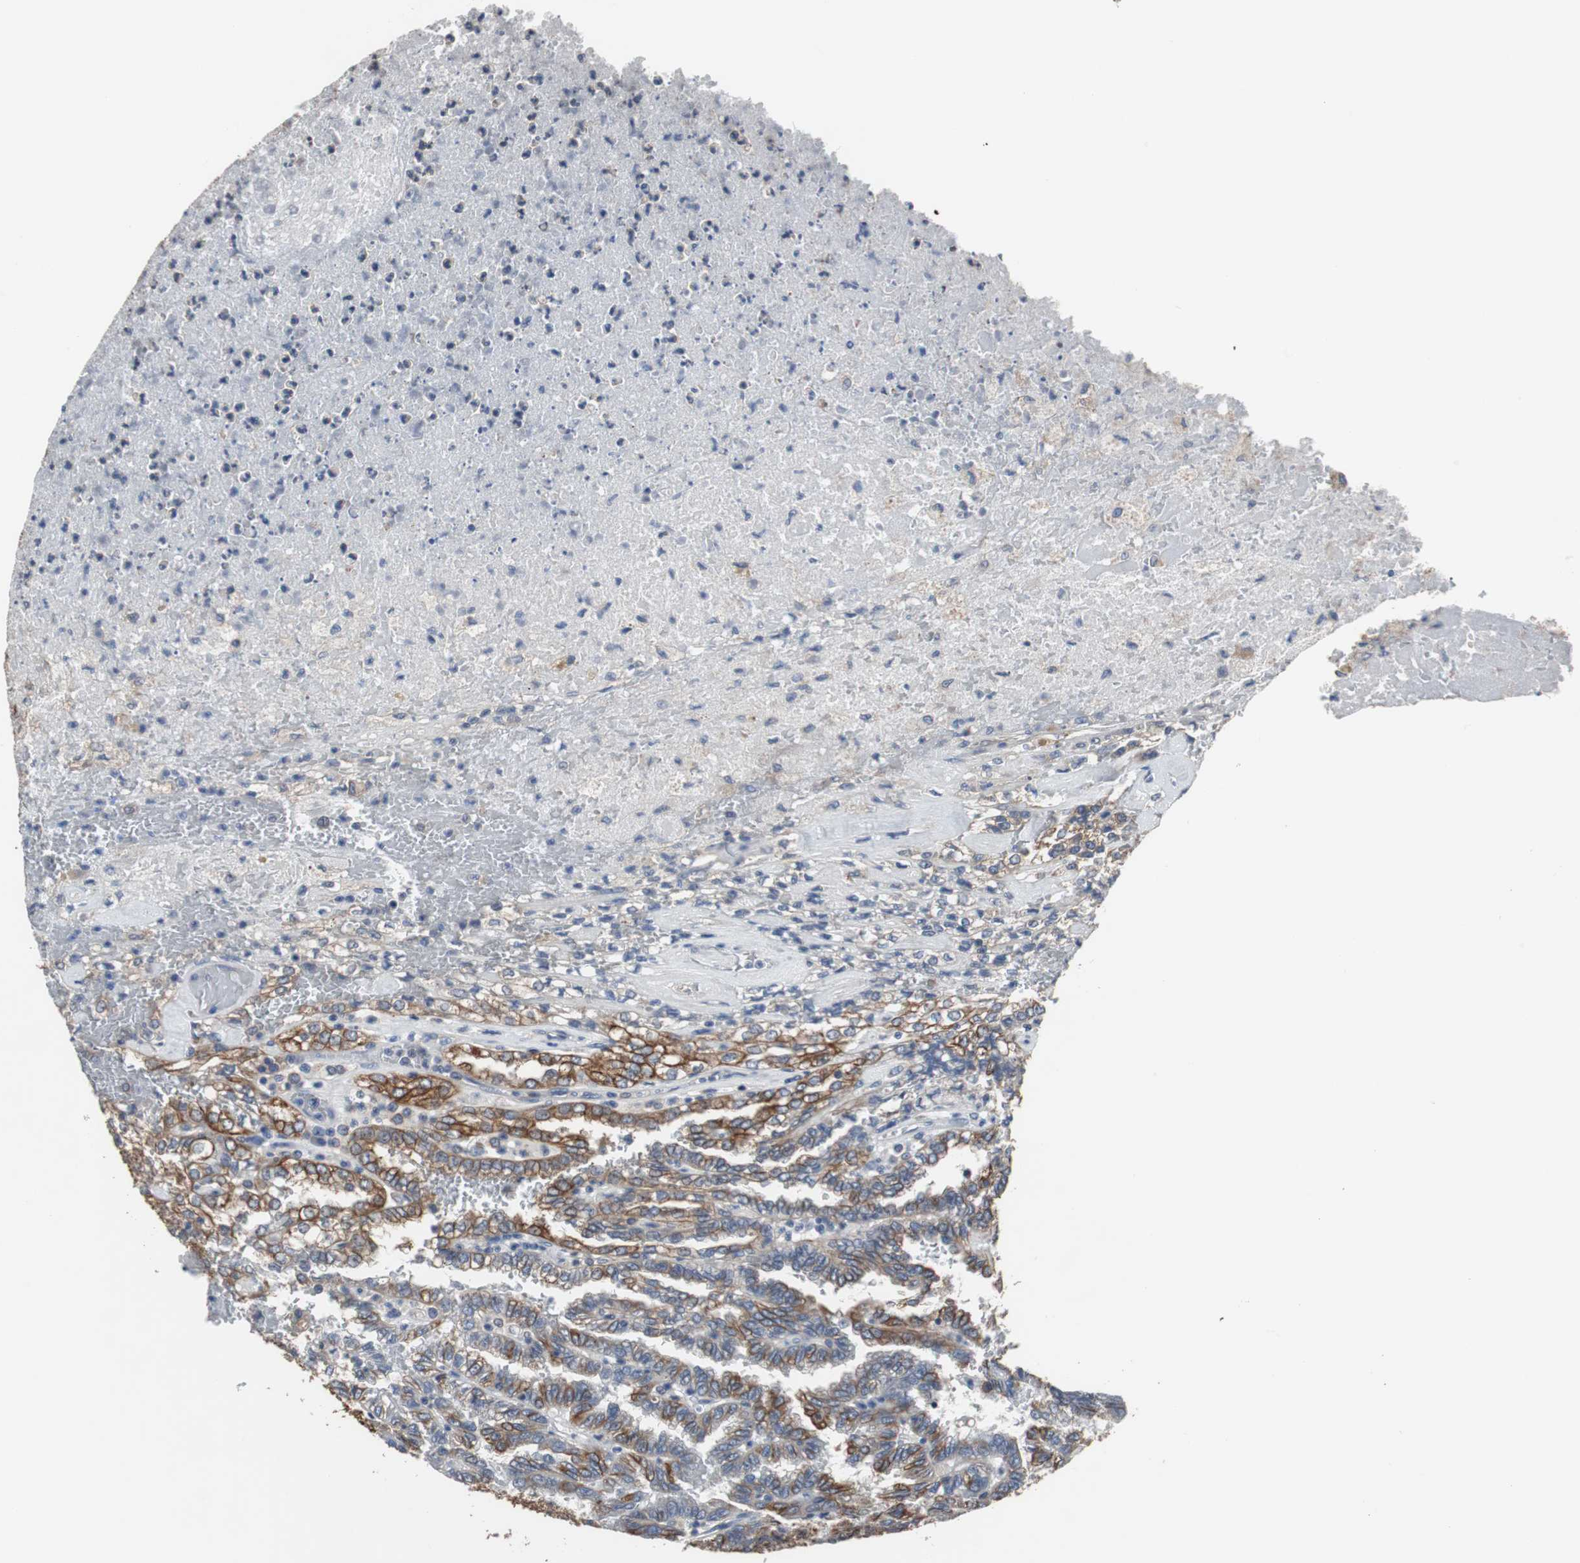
{"staining": {"intensity": "moderate", "quantity": "<25%", "location": "cytoplasmic/membranous"}, "tissue": "renal cancer", "cell_type": "Tumor cells", "image_type": "cancer", "snomed": [{"axis": "morphology", "description": "Inflammation, NOS"}, {"axis": "morphology", "description": "Adenocarcinoma, NOS"}, {"axis": "topography", "description": "Kidney"}], "caption": "This photomicrograph demonstrates immunohistochemistry (IHC) staining of human adenocarcinoma (renal), with low moderate cytoplasmic/membranous positivity in approximately <25% of tumor cells.", "gene": "USP10", "patient": {"sex": "male", "age": 68}}